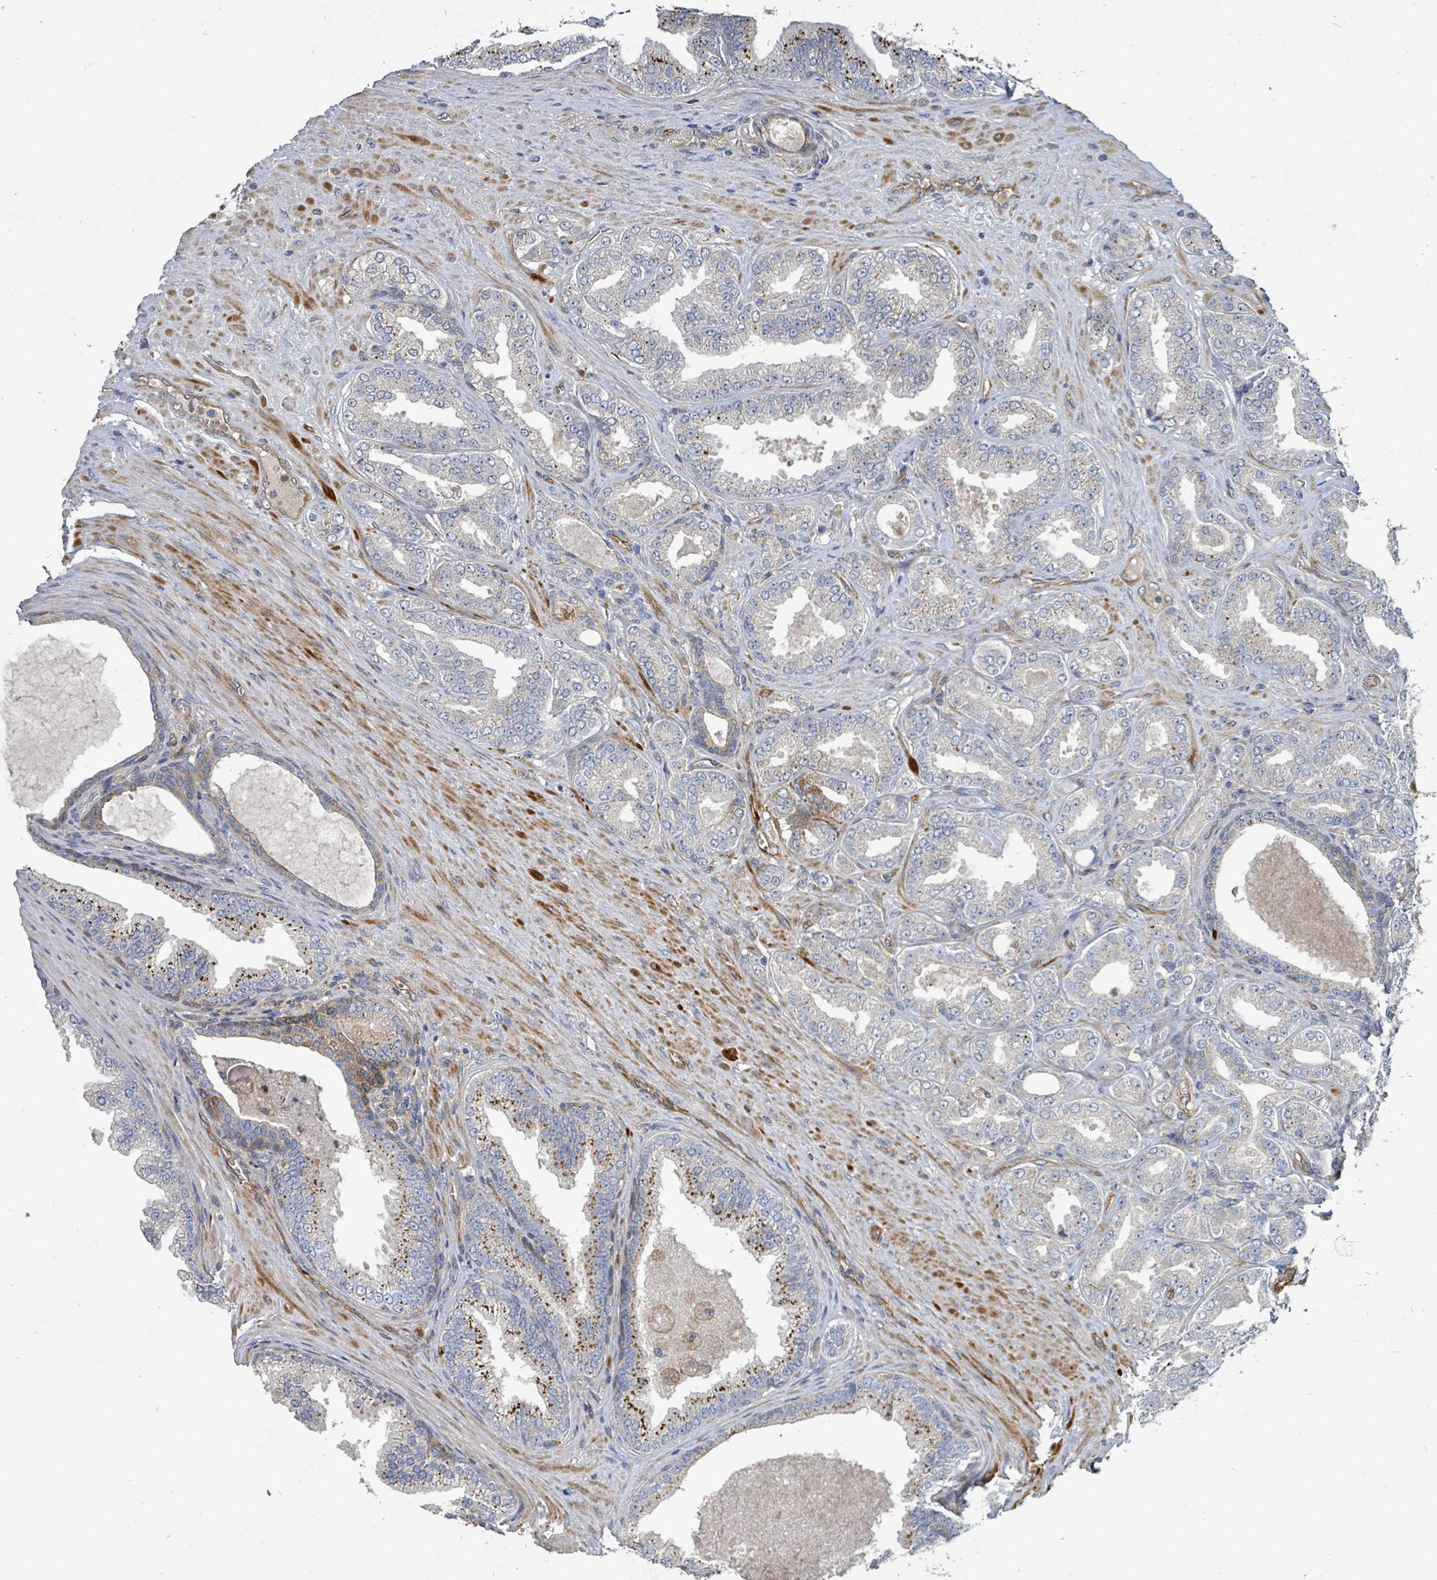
{"staining": {"intensity": "moderate", "quantity": "25%-75%", "location": "cytoplasmic/membranous"}, "tissue": "prostate cancer", "cell_type": "Tumor cells", "image_type": "cancer", "snomed": [{"axis": "morphology", "description": "Adenocarcinoma, Low grade"}, {"axis": "topography", "description": "Prostate"}], "caption": "A histopathology image showing moderate cytoplasmic/membranous expression in approximately 25%-75% of tumor cells in adenocarcinoma (low-grade) (prostate), as visualized by brown immunohistochemical staining.", "gene": "IFIT1", "patient": {"sex": "male", "age": 63}}